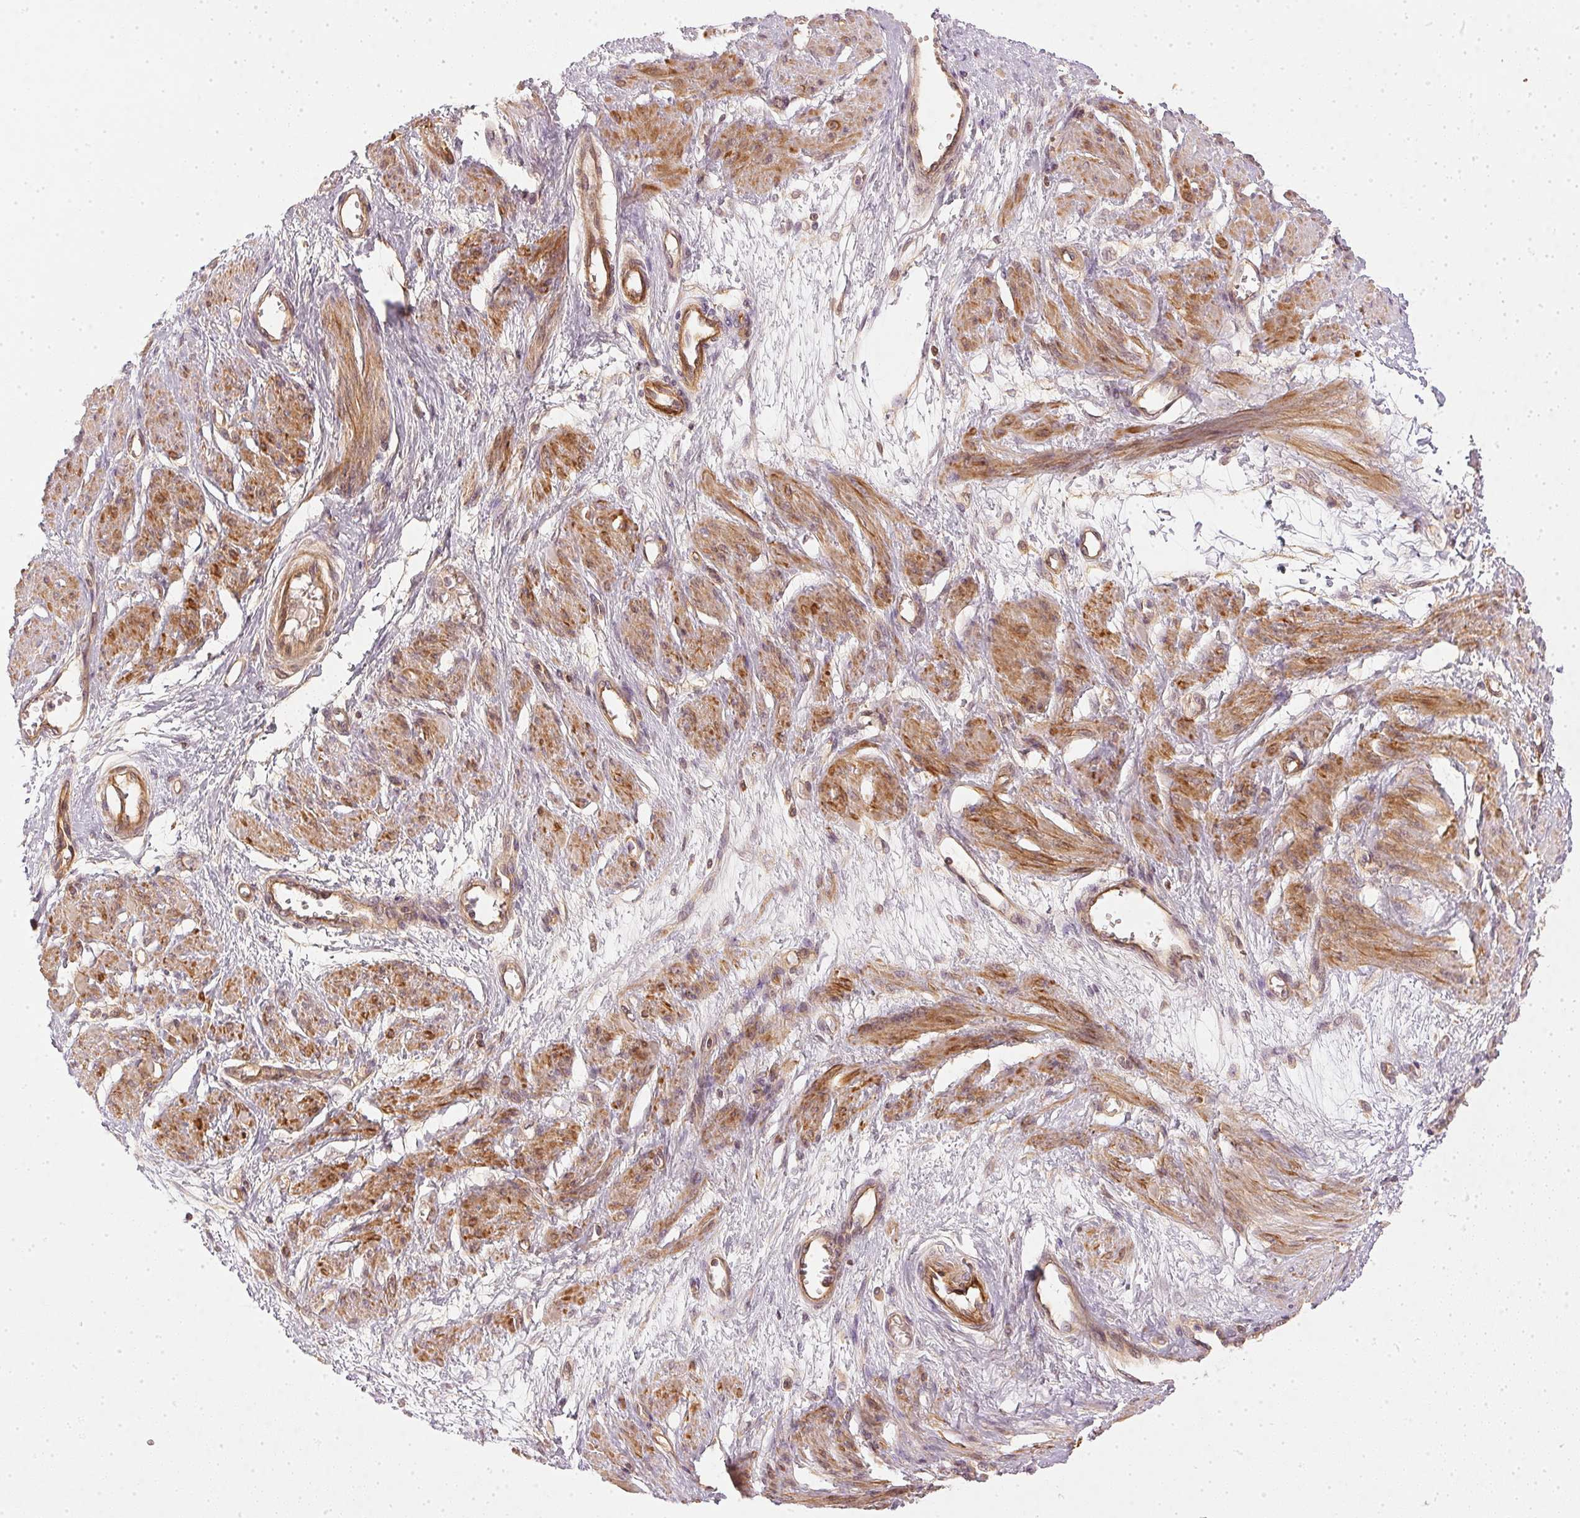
{"staining": {"intensity": "moderate", "quantity": ">75%", "location": "cytoplasmic/membranous"}, "tissue": "smooth muscle", "cell_type": "Smooth muscle cells", "image_type": "normal", "snomed": [{"axis": "morphology", "description": "Normal tissue, NOS"}, {"axis": "topography", "description": "Smooth muscle"}, {"axis": "topography", "description": "Uterus"}], "caption": "Moderate cytoplasmic/membranous expression is appreciated in approximately >75% of smooth muscle cells in normal smooth muscle.", "gene": "NADK2", "patient": {"sex": "female", "age": 39}}